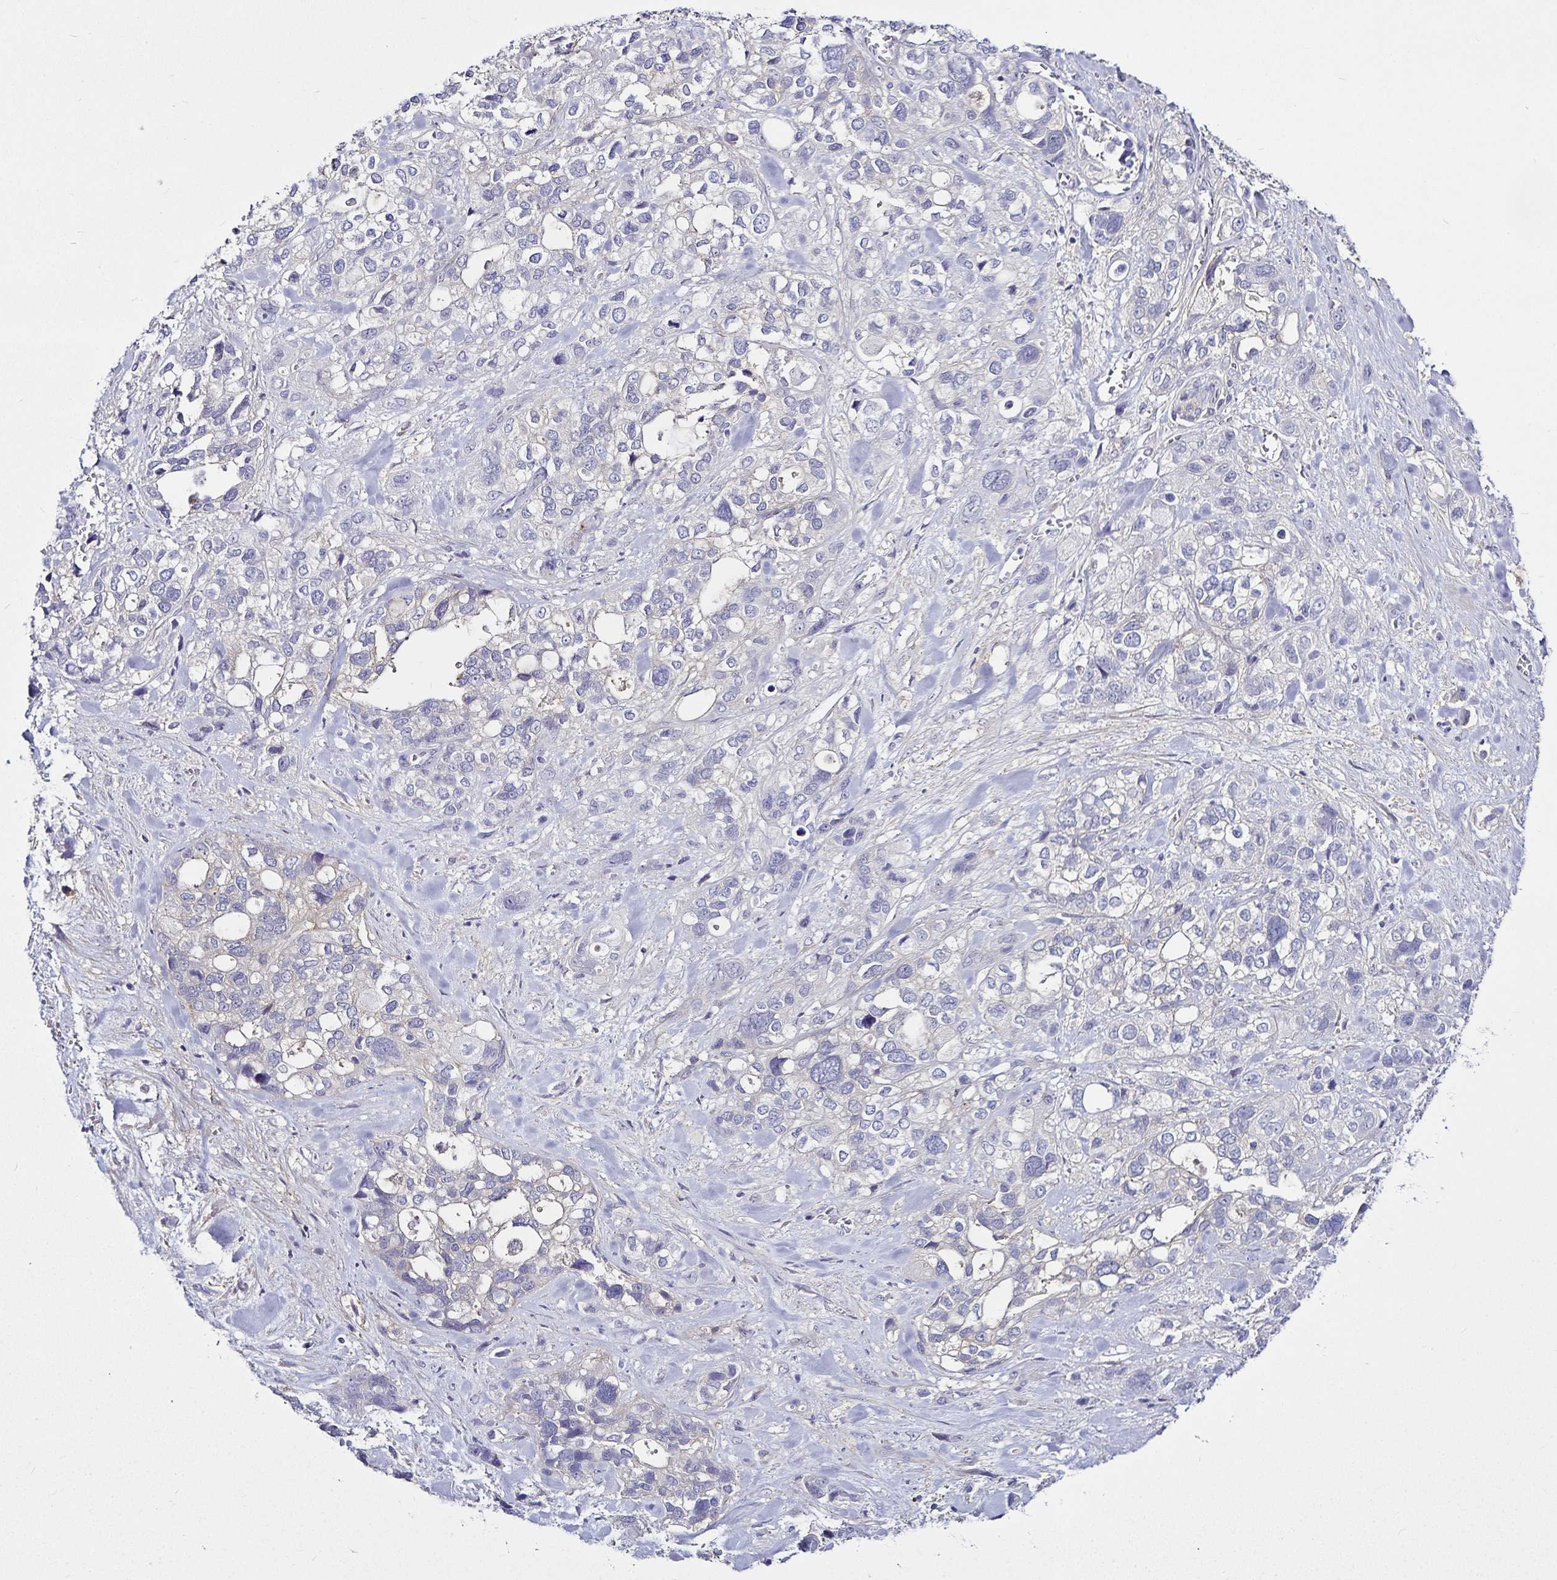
{"staining": {"intensity": "negative", "quantity": "none", "location": "none"}, "tissue": "stomach cancer", "cell_type": "Tumor cells", "image_type": "cancer", "snomed": [{"axis": "morphology", "description": "Adenocarcinoma, NOS"}, {"axis": "topography", "description": "Stomach, upper"}], "caption": "The histopathology image exhibits no significant expression in tumor cells of stomach cancer (adenocarcinoma).", "gene": "GNG12", "patient": {"sex": "female", "age": 81}}